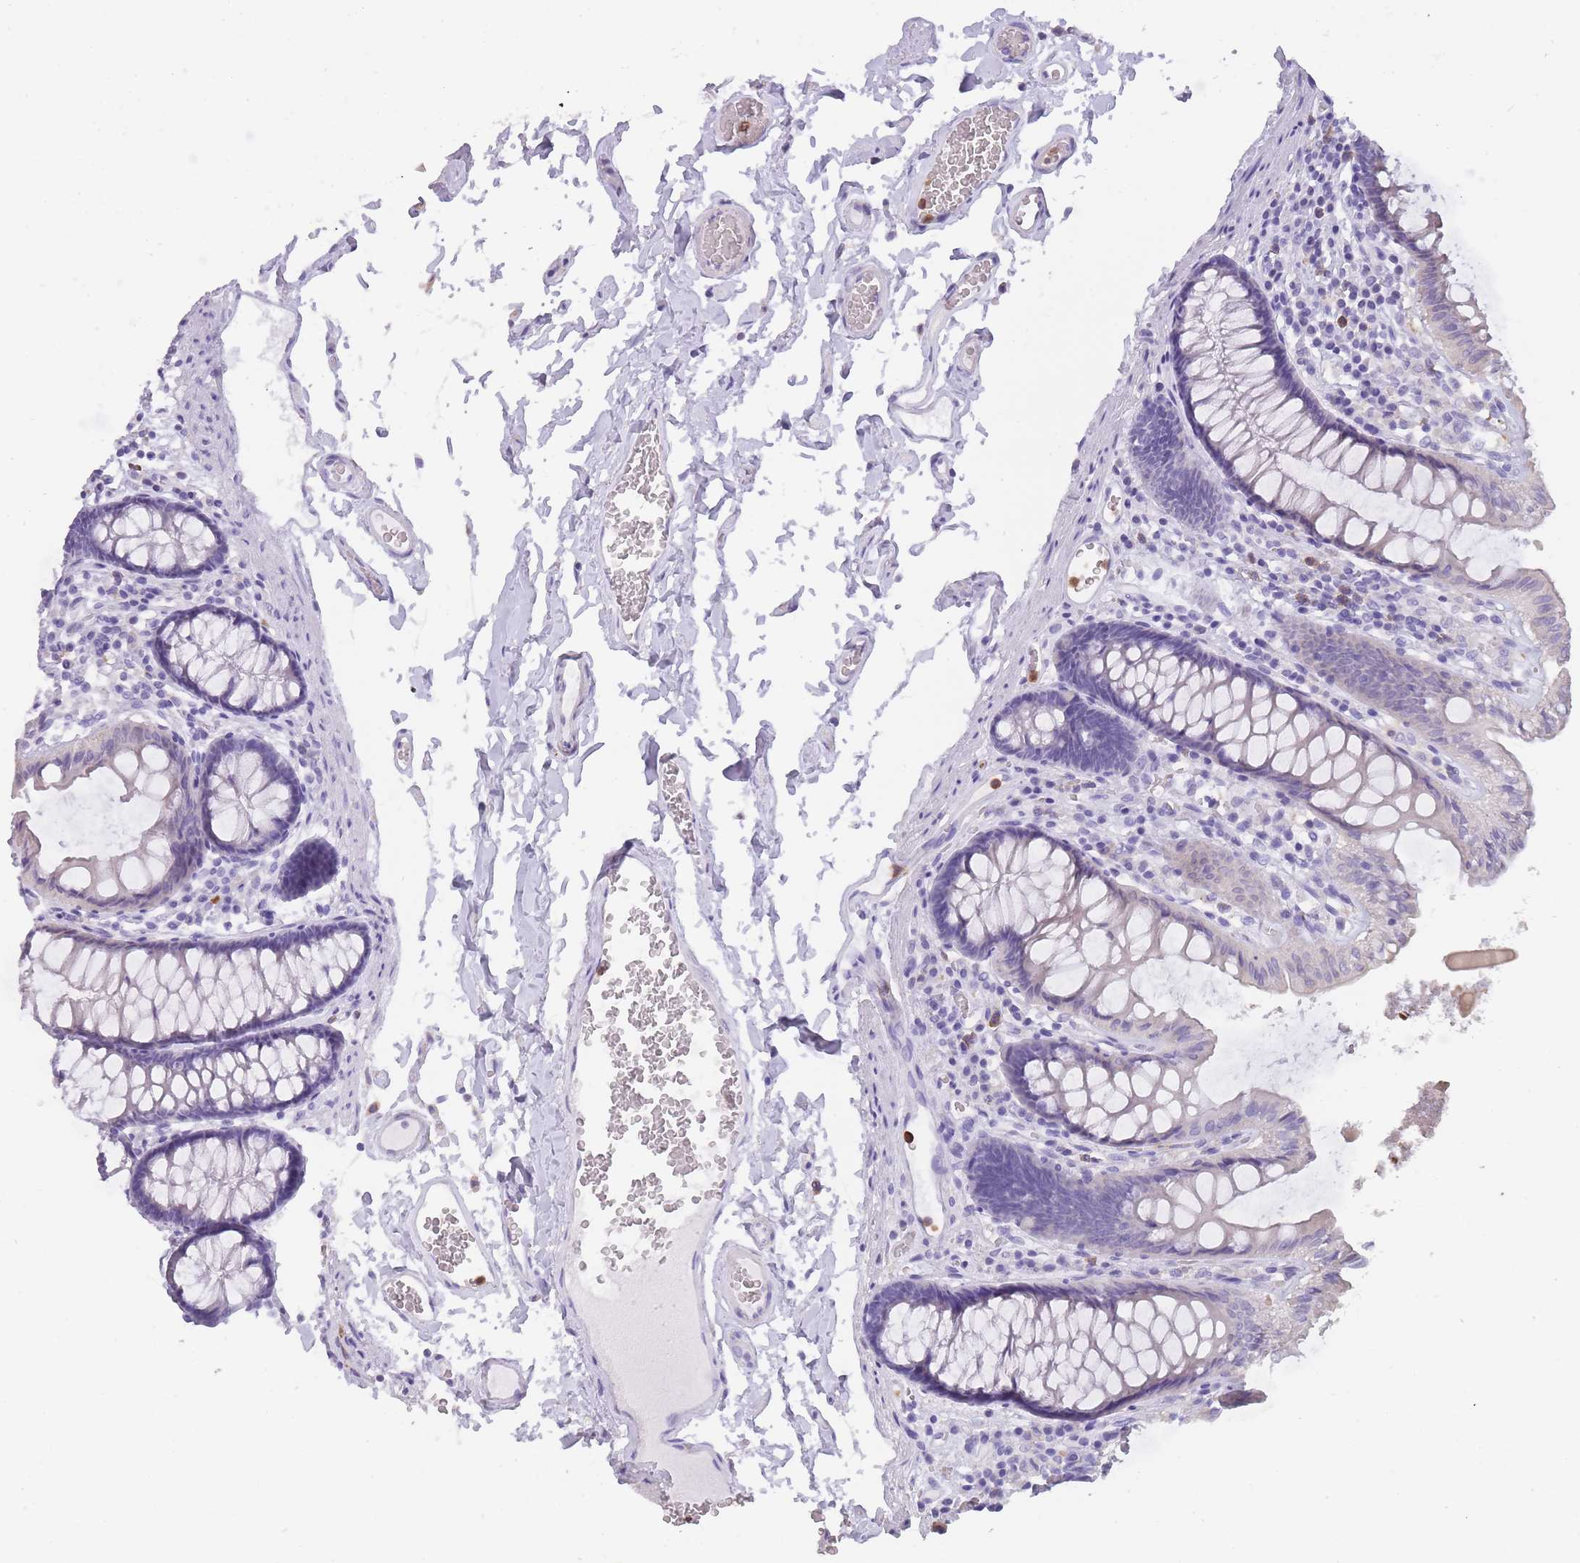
{"staining": {"intensity": "negative", "quantity": "none", "location": "none"}, "tissue": "colon", "cell_type": "Endothelial cells", "image_type": "normal", "snomed": [{"axis": "morphology", "description": "Normal tissue, NOS"}, {"axis": "topography", "description": "Colon"}], "caption": "Immunohistochemistry micrograph of normal human colon stained for a protein (brown), which shows no staining in endothelial cells.", "gene": "CR1L", "patient": {"sex": "male", "age": 84}}